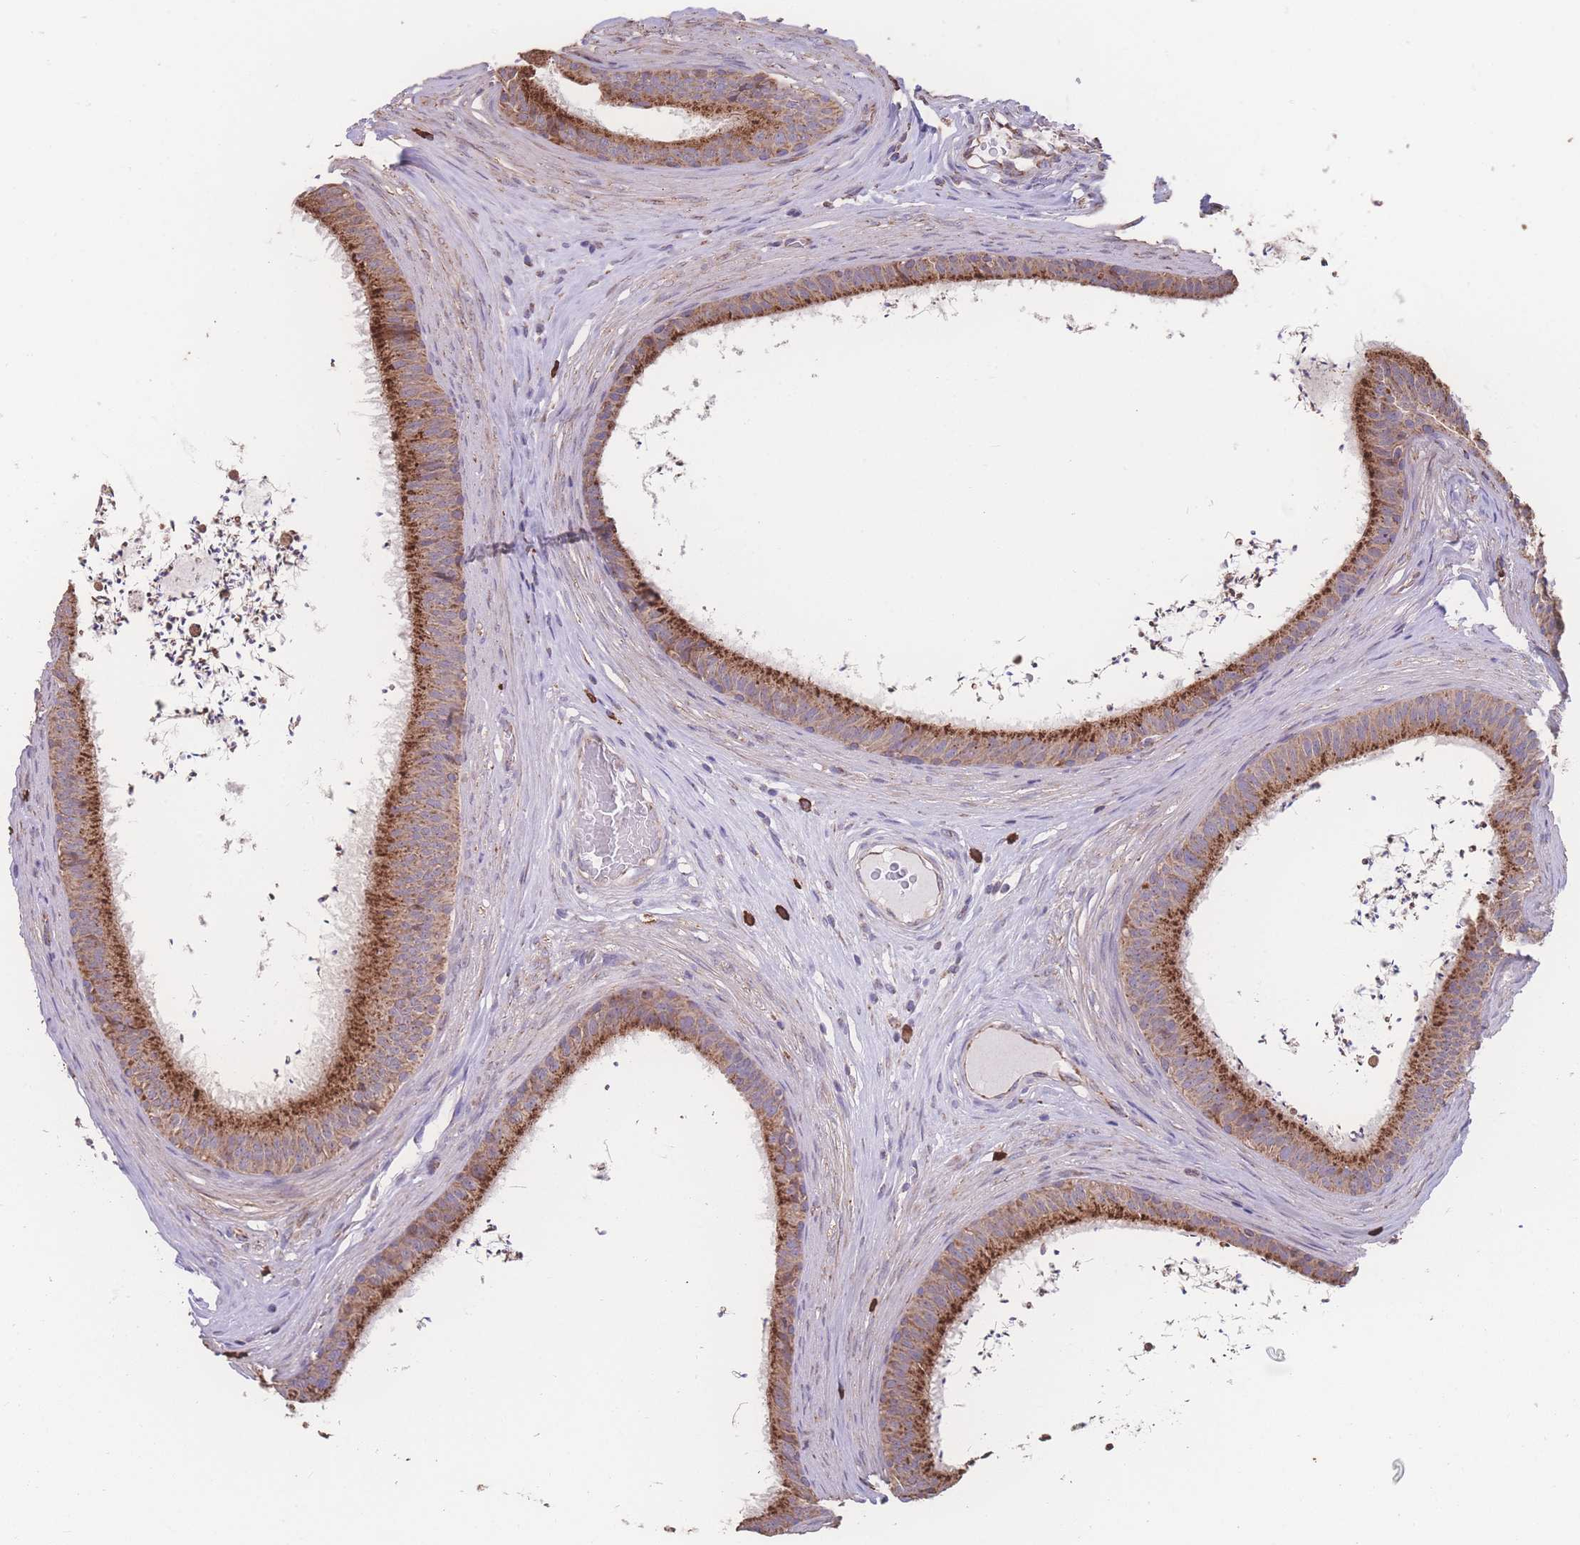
{"staining": {"intensity": "moderate", "quantity": ">75%", "location": "cytoplasmic/membranous"}, "tissue": "epididymis", "cell_type": "Glandular cells", "image_type": "normal", "snomed": [{"axis": "morphology", "description": "Normal tissue, NOS"}, {"axis": "topography", "description": "Testis"}, {"axis": "topography", "description": "Epididymis"}], "caption": "Protein analysis of unremarkable epididymis reveals moderate cytoplasmic/membranous positivity in about >75% of glandular cells. Using DAB (brown) and hematoxylin (blue) stains, captured at high magnification using brightfield microscopy.", "gene": "SGSM3", "patient": {"sex": "male", "age": 41}}